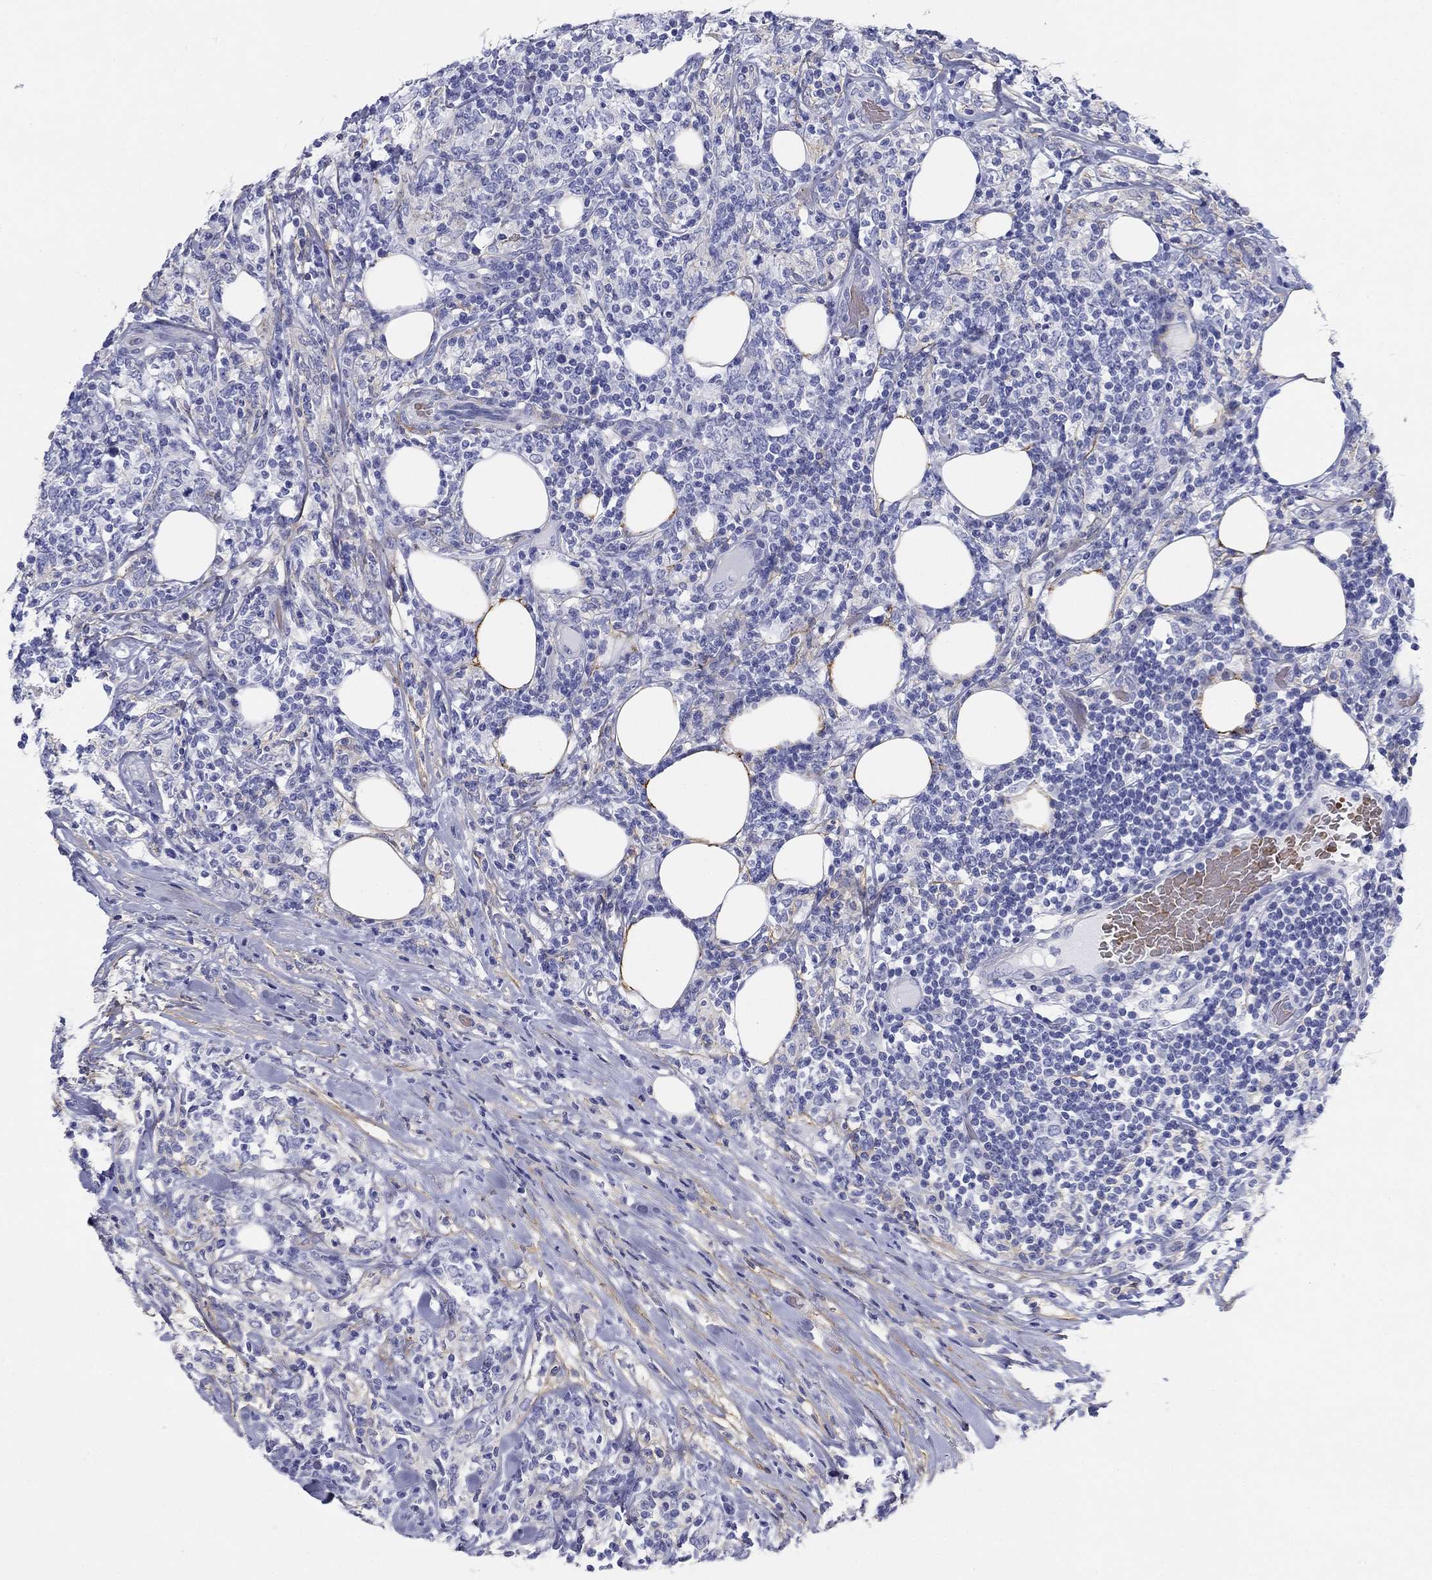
{"staining": {"intensity": "negative", "quantity": "none", "location": "none"}, "tissue": "lymphoma", "cell_type": "Tumor cells", "image_type": "cancer", "snomed": [{"axis": "morphology", "description": "Malignant lymphoma, non-Hodgkin's type, High grade"}, {"axis": "topography", "description": "Lymph node"}], "caption": "A photomicrograph of lymphoma stained for a protein displays no brown staining in tumor cells.", "gene": "GPC1", "patient": {"sex": "female", "age": 84}}